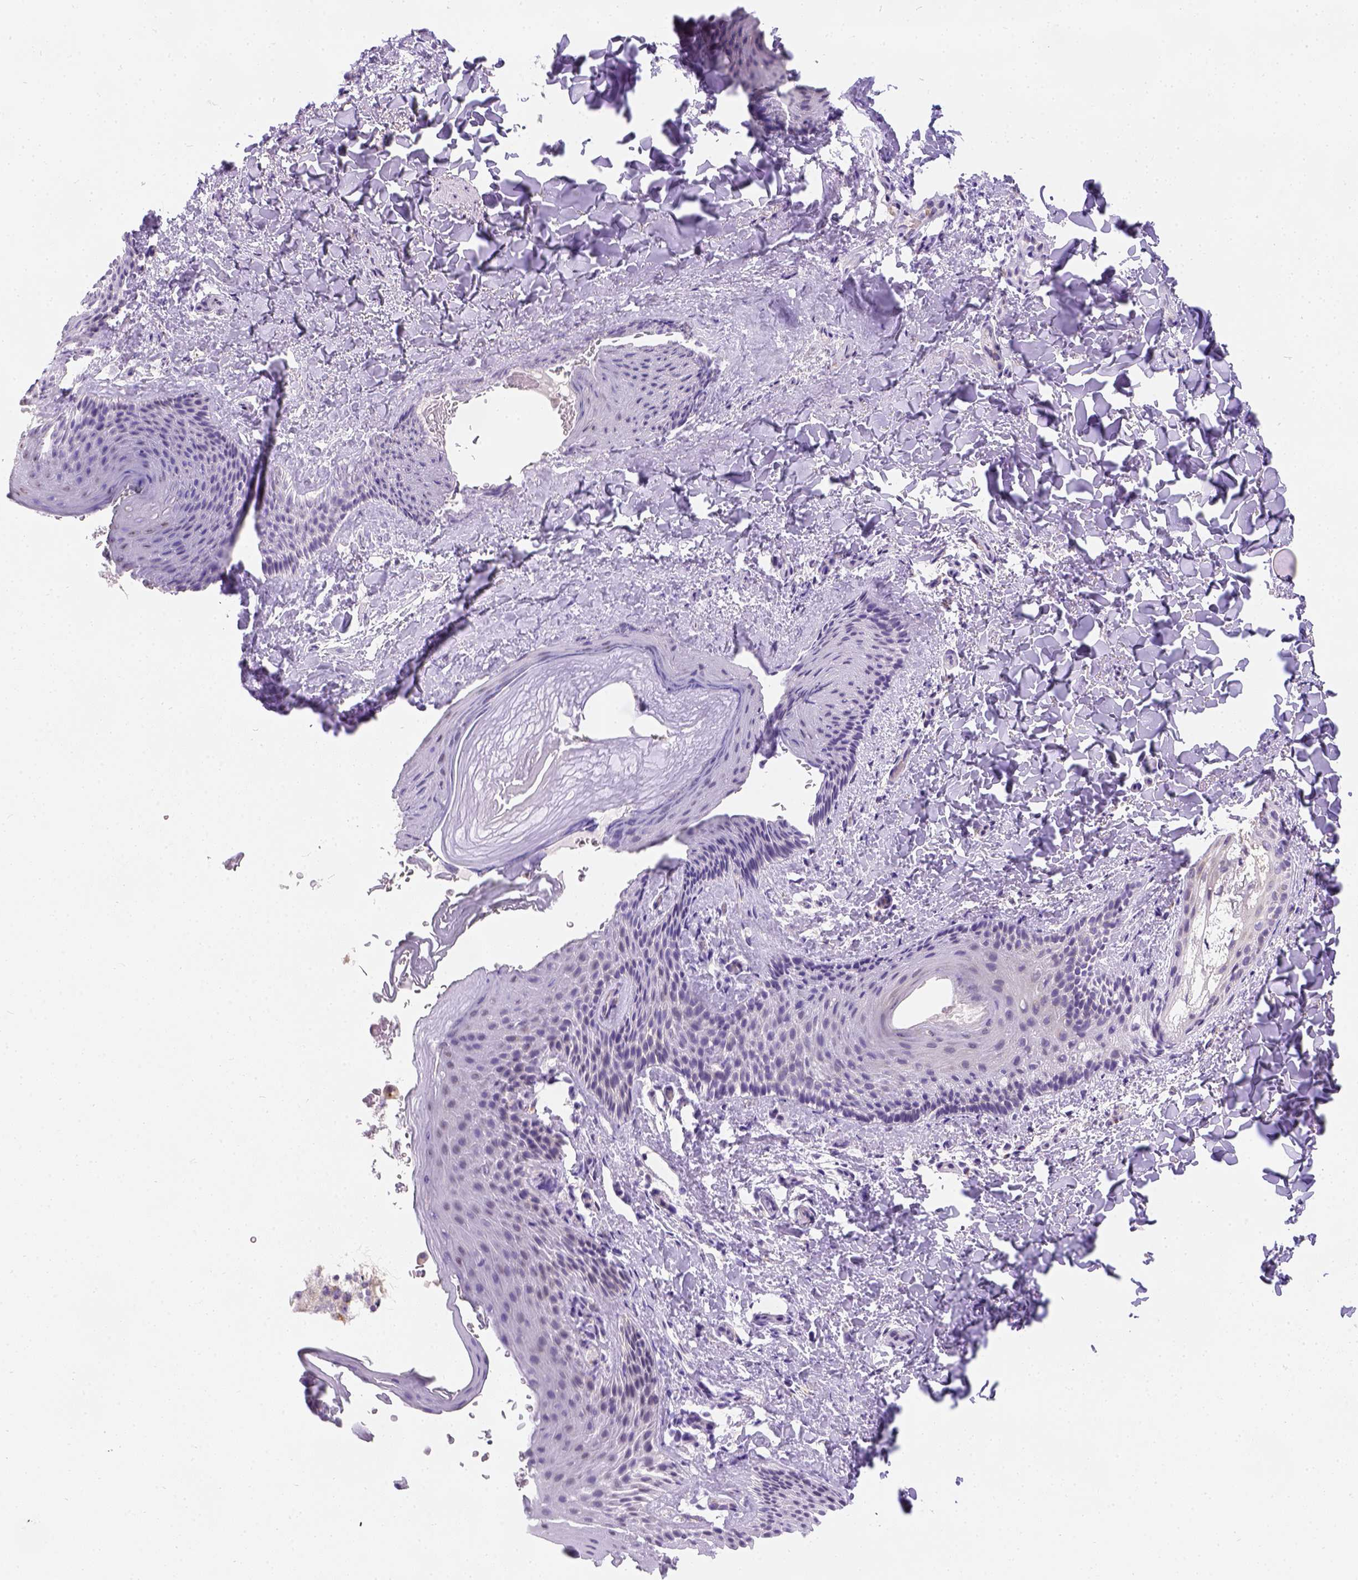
{"staining": {"intensity": "negative", "quantity": "none", "location": "none"}, "tissue": "skin", "cell_type": "Epidermal cells", "image_type": "normal", "snomed": [{"axis": "morphology", "description": "Normal tissue, NOS"}, {"axis": "topography", "description": "Anal"}], "caption": "Benign skin was stained to show a protein in brown. There is no significant expression in epidermal cells. (Immunohistochemistry, brightfield microscopy, high magnification).", "gene": "PHF7", "patient": {"sex": "male", "age": 36}}